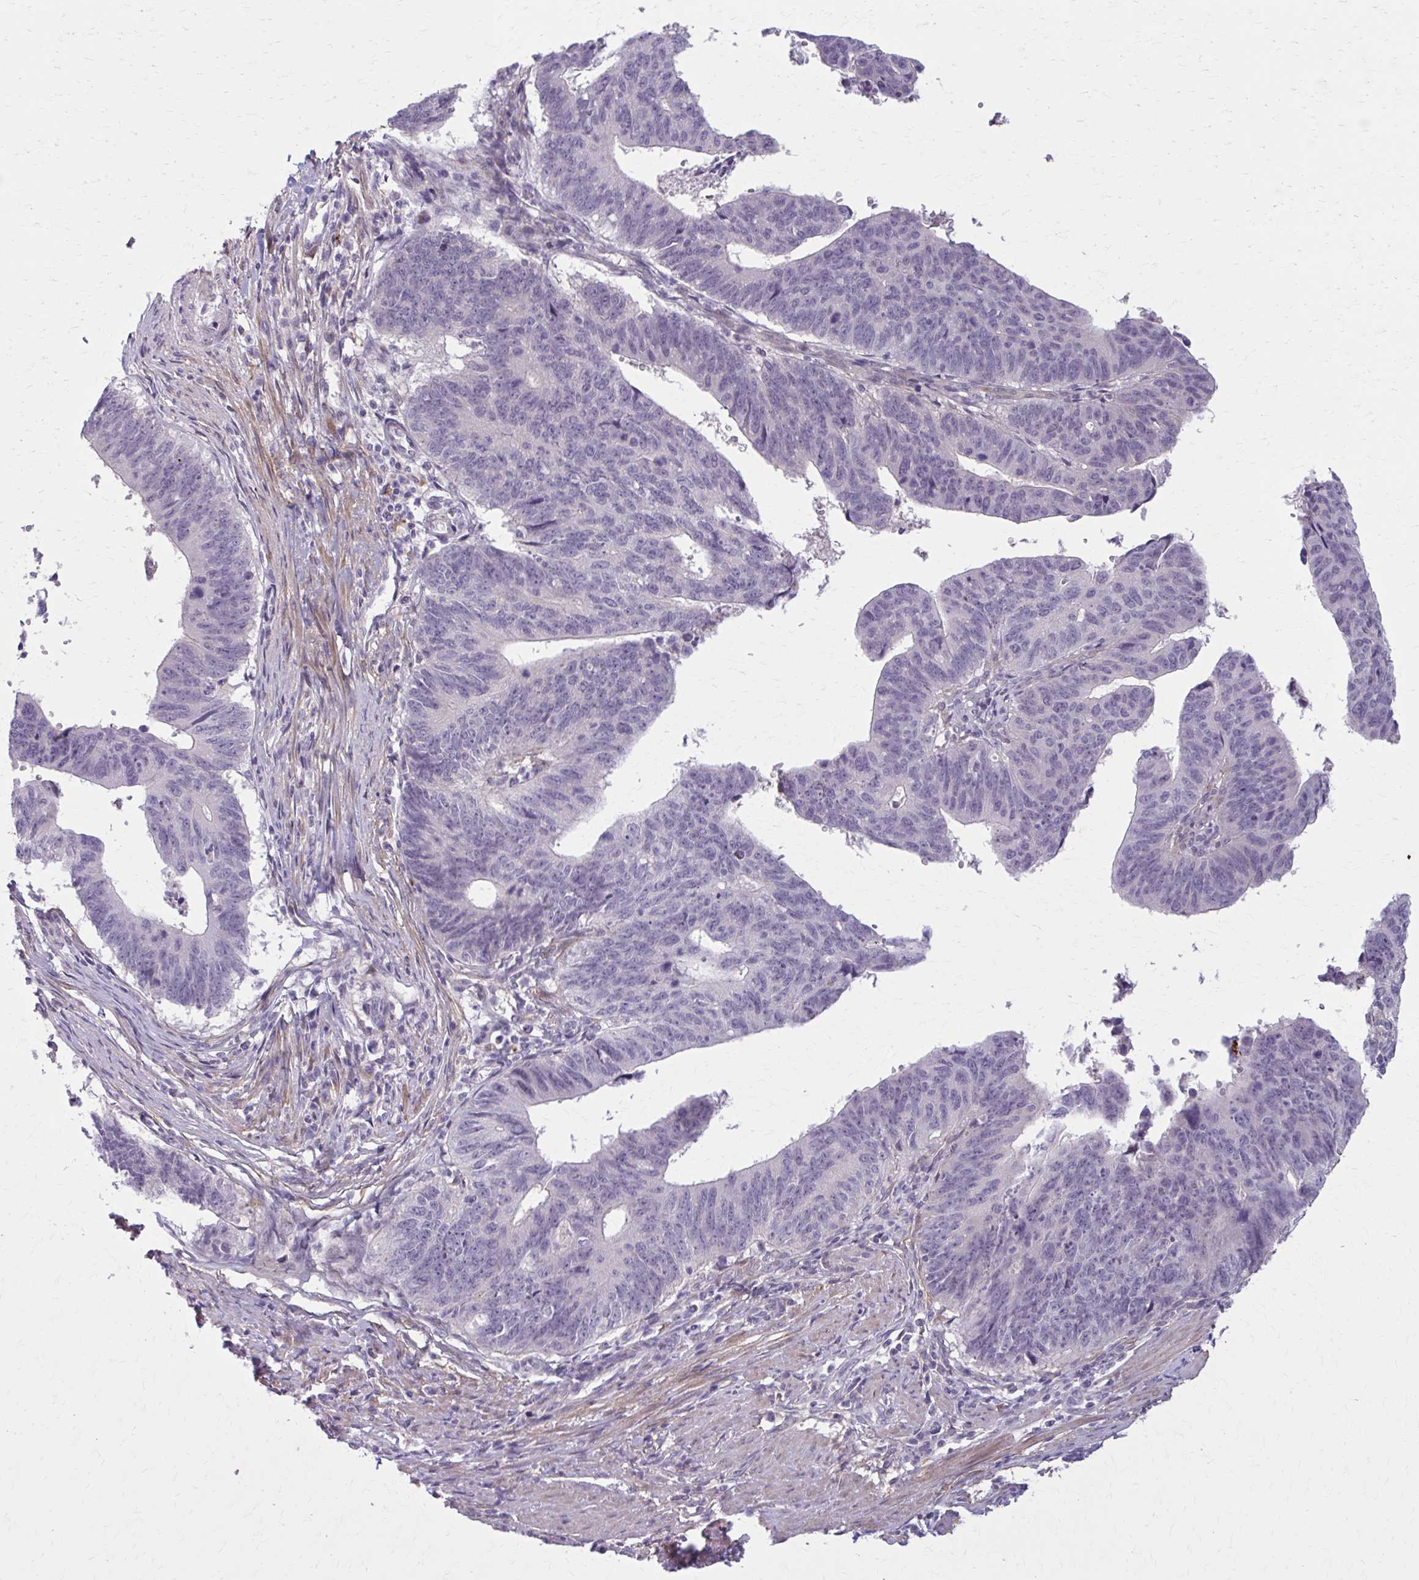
{"staining": {"intensity": "negative", "quantity": "none", "location": "none"}, "tissue": "stomach cancer", "cell_type": "Tumor cells", "image_type": "cancer", "snomed": [{"axis": "morphology", "description": "Adenocarcinoma, NOS"}, {"axis": "topography", "description": "Stomach"}], "caption": "Image shows no protein positivity in tumor cells of stomach cancer (adenocarcinoma) tissue. (DAB immunohistochemistry (IHC) with hematoxylin counter stain).", "gene": "NUMBL", "patient": {"sex": "male", "age": 59}}